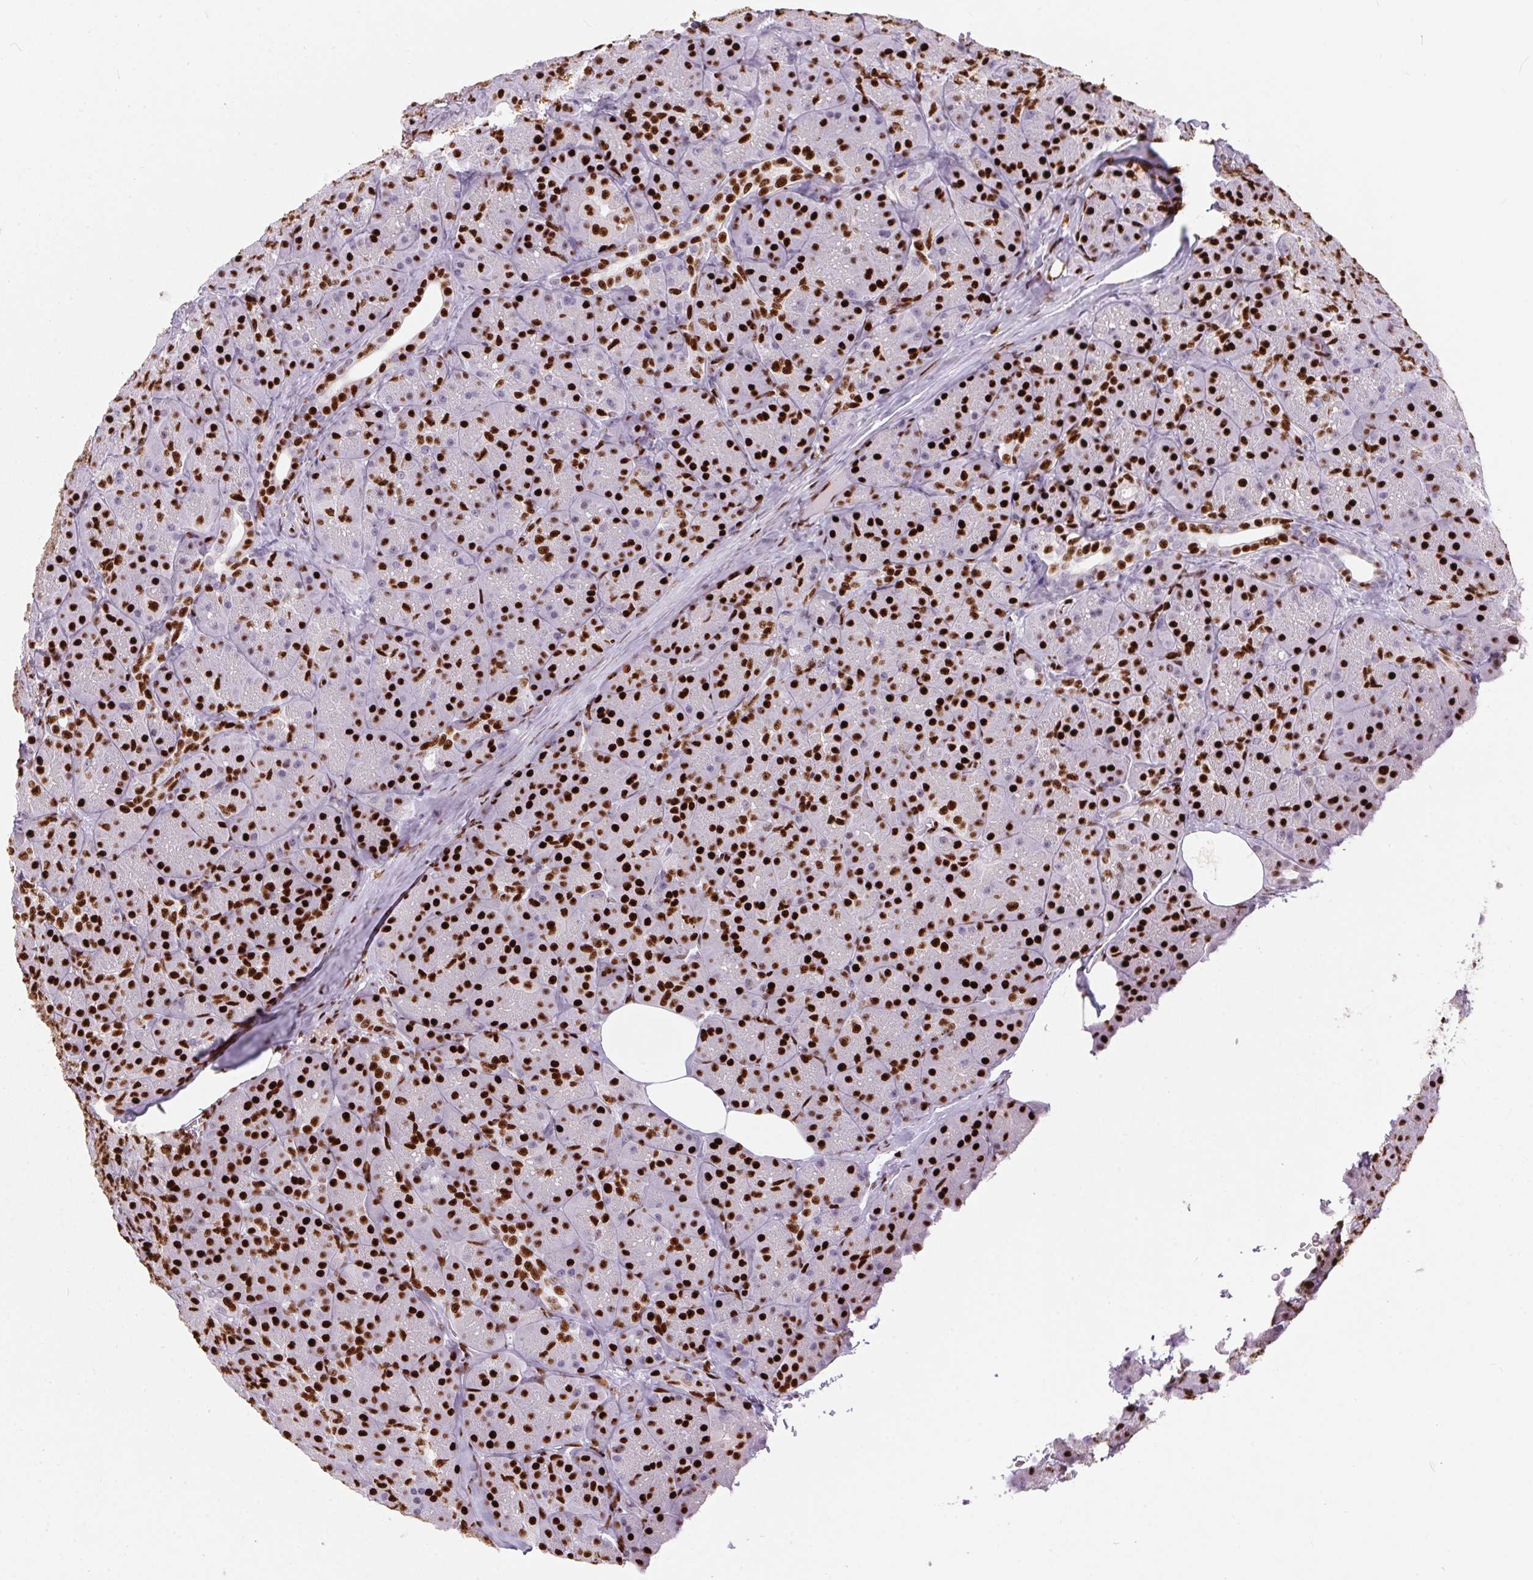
{"staining": {"intensity": "strong", "quantity": ">75%", "location": "nuclear"}, "tissue": "pancreas", "cell_type": "Exocrine glandular cells", "image_type": "normal", "snomed": [{"axis": "morphology", "description": "Normal tissue, NOS"}, {"axis": "topography", "description": "Pancreas"}], "caption": "High-magnification brightfield microscopy of unremarkable pancreas stained with DAB (3,3'-diaminobenzidine) (brown) and counterstained with hematoxylin (blue). exocrine glandular cells exhibit strong nuclear expression is seen in about>75% of cells.", "gene": "PAGE3", "patient": {"sex": "male", "age": 57}}